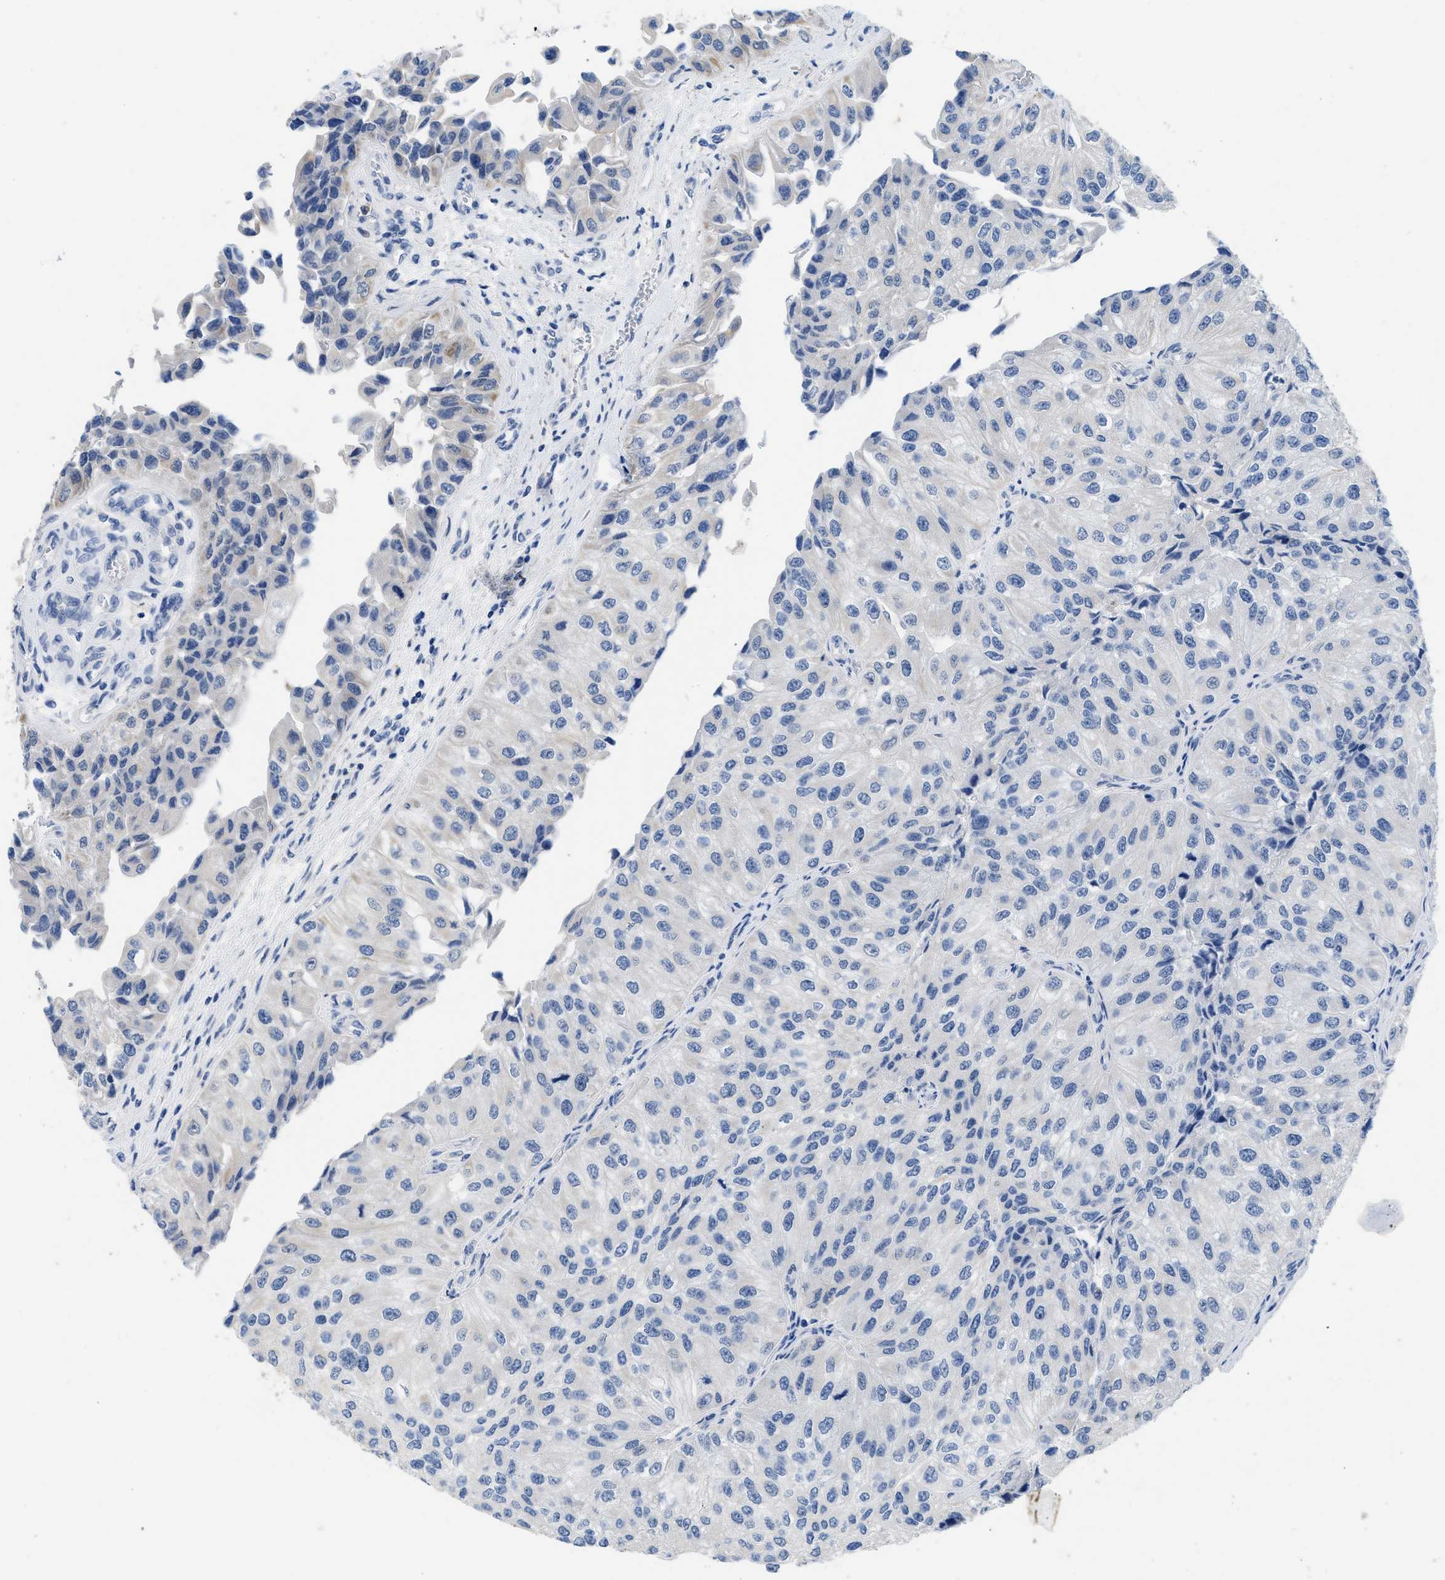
{"staining": {"intensity": "weak", "quantity": "<25%", "location": "cytoplasmic/membranous"}, "tissue": "urothelial cancer", "cell_type": "Tumor cells", "image_type": "cancer", "snomed": [{"axis": "morphology", "description": "Urothelial carcinoma, High grade"}, {"axis": "topography", "description": "Kidney"}, {"axis": "topography", "description": "Urinary bladder"}], "caption": "The image shows no staining of tumor cells in high-grade urothelial carcinoma.", "gene": "NFIX", "patient": {"sex": "male", "age": 77}}